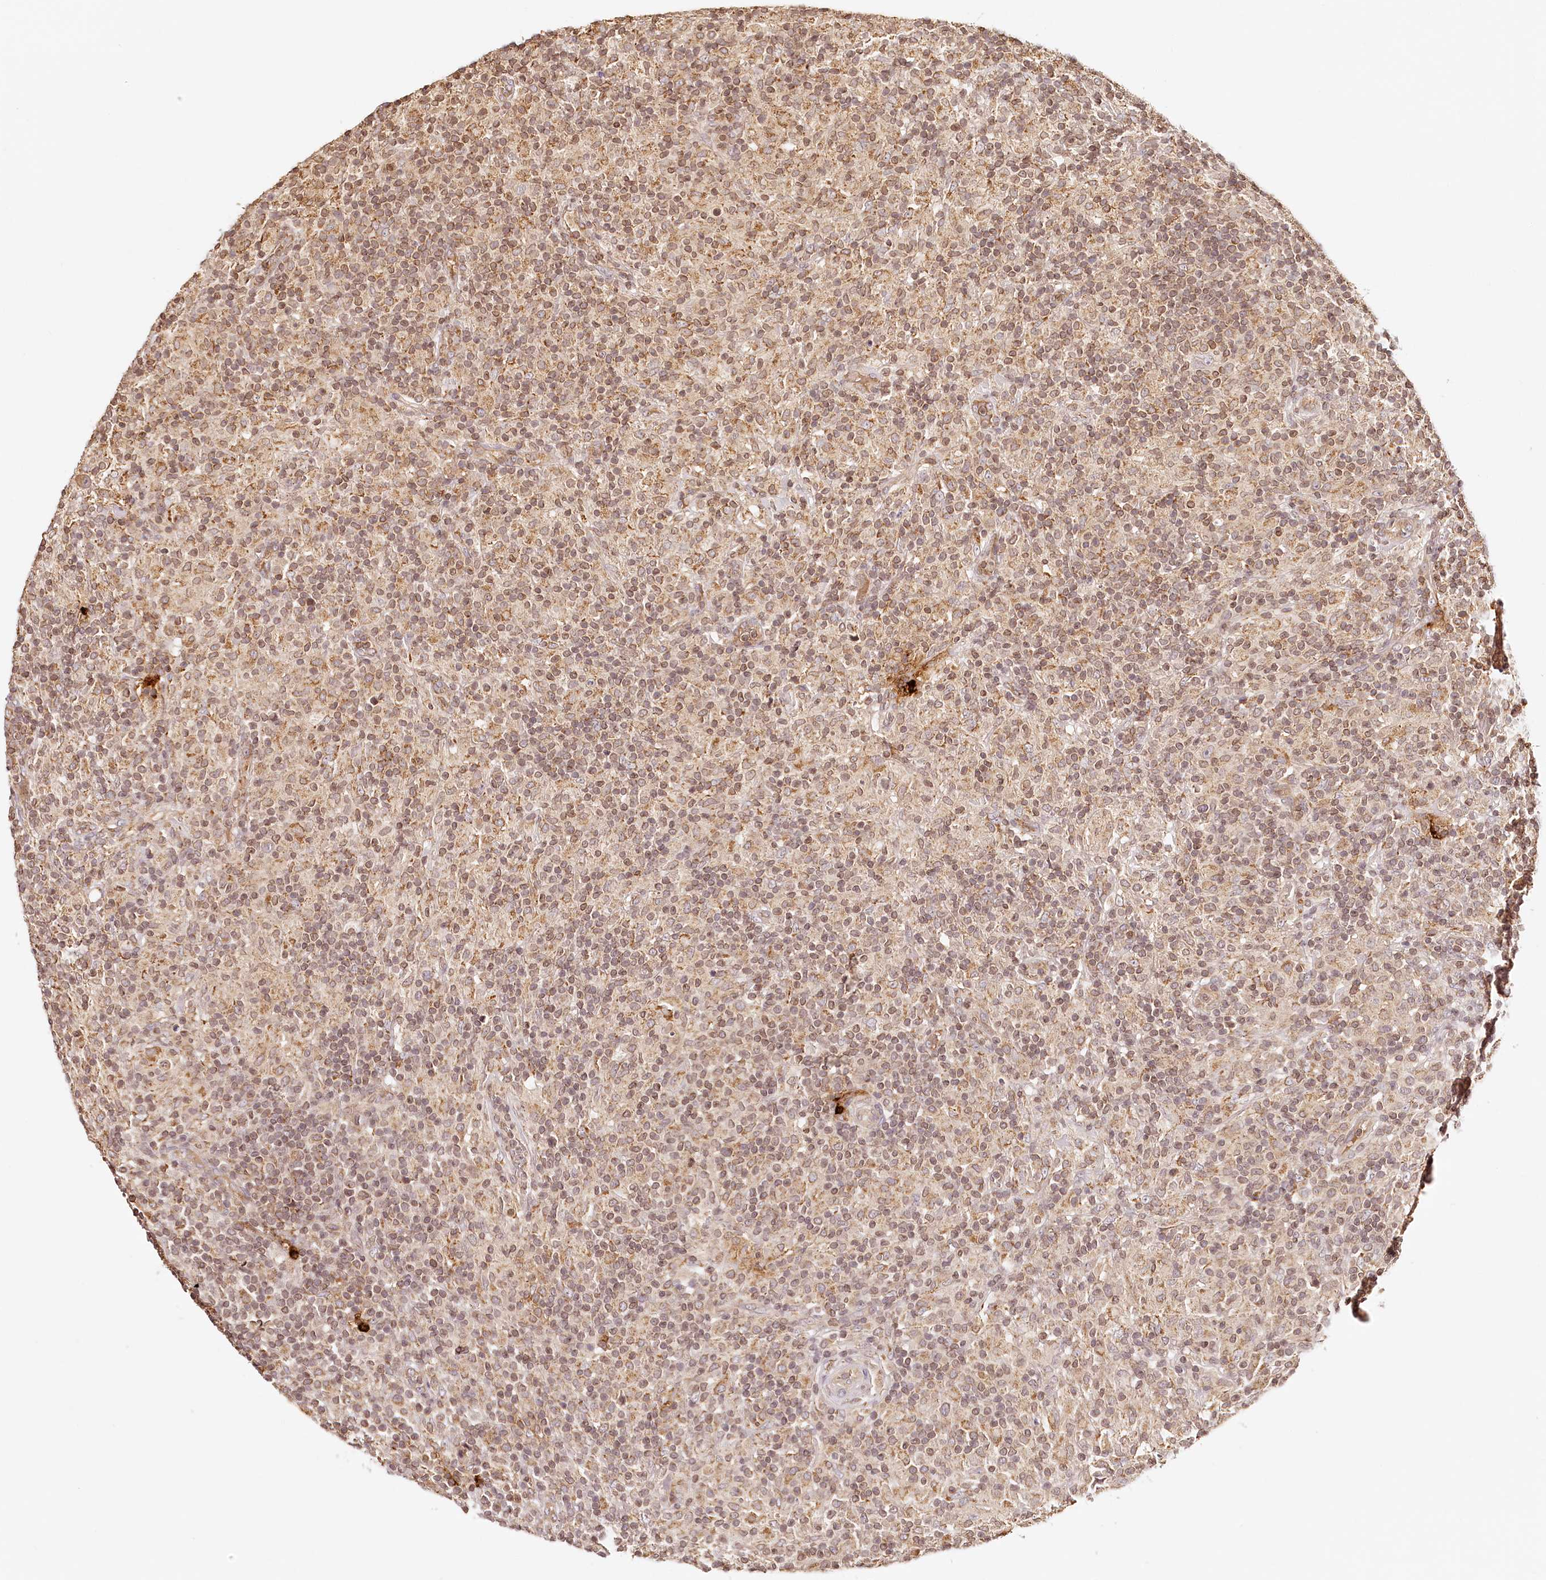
{"staining": {"intensity": "weak", "quantity": "<25%", "location": "cytoplasmic/membranous"}, "tissue": "lymphoma", "cell_type": "Tumor cells", "image_type": "cancer", "snomed": [{"axis": "morphology", "description": "Hodgkin's disease, NOS"}, {"axis": "topography", "description": "Lymph node"}], "caption": "Immunohistochemical staining of Hodgkin's disease displays no significant expression in tumor cells.", "gene": "SYNGR1", "patient": {"sex": "male", "age": 70}}